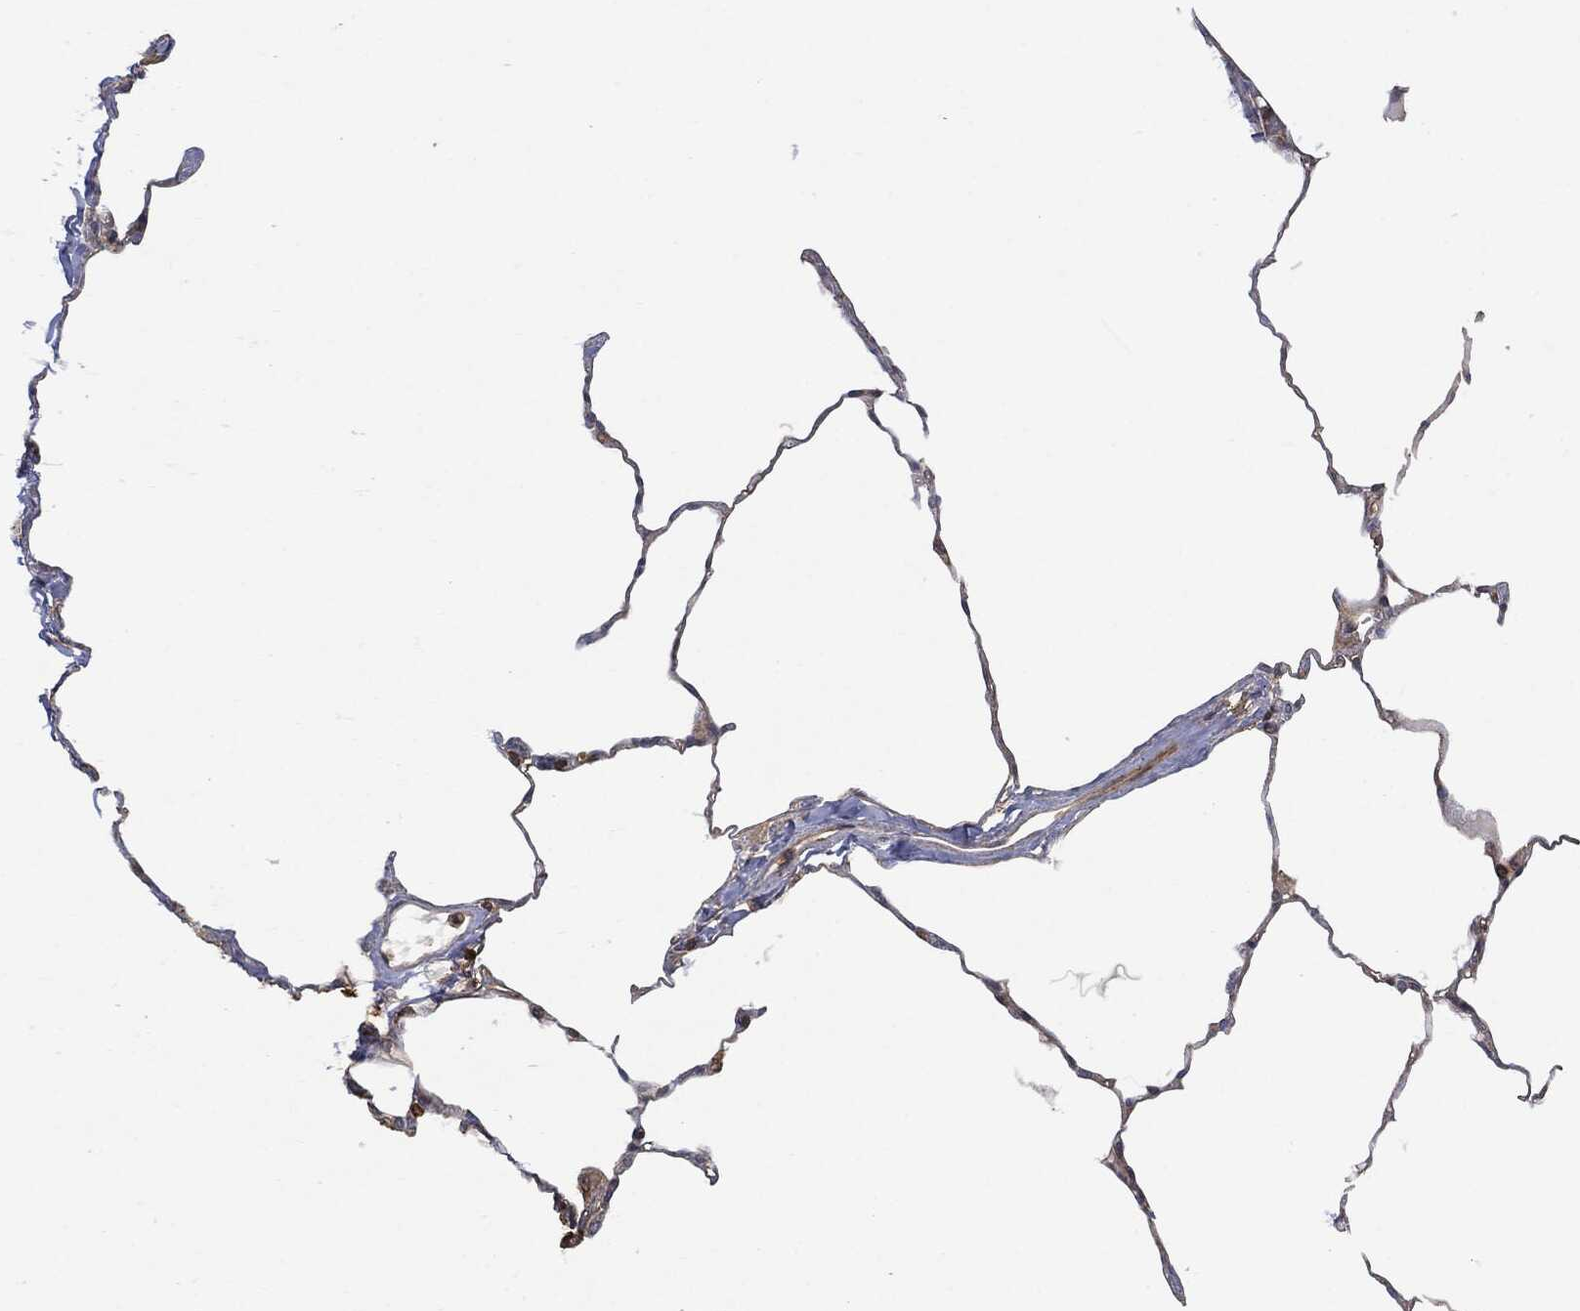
{"staining": {"intensity": "negative", "quantity": "none", "location": "none"}, "tissue": "lung", "cell_type": "Alveolar cells", "image_type": "normal", "snomed": [{"axis": "morphology", "description": "Normal tissue, NOS"}, {"axis": "morphology", "description": "Adenocarcinoma, metastatic, NOS"}, {"axis": "topography", "description": "Lung"}], "caption": "A photomicrograph of human lung is negative for staining in alveolar cells. (Brightfield microscopy of DAB (3,3'-diaminobenzidine) immunohistochemistry (IHC) at high magnification).", "gene": "PSMB10", "patient": {"sex": "male", "age": 45}}